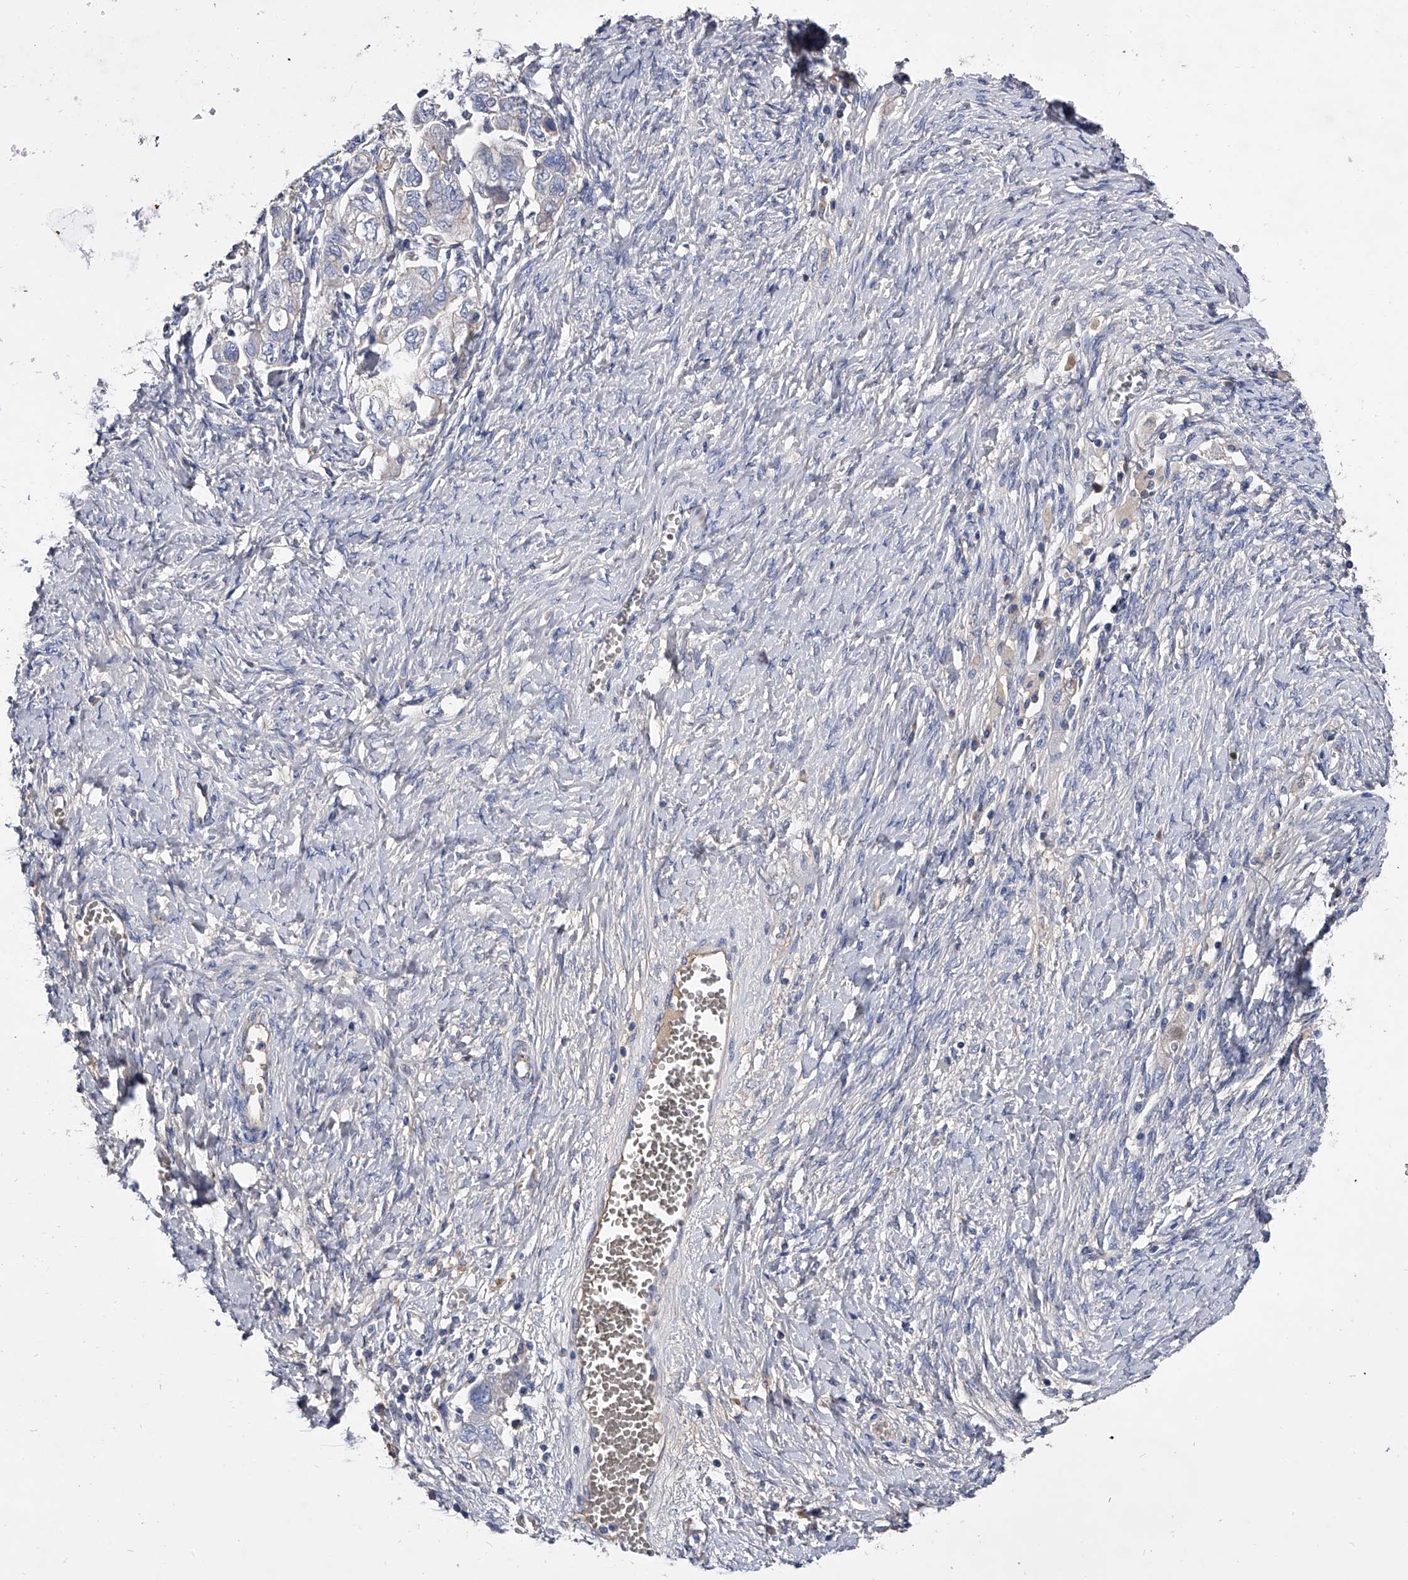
{"staining": {"intensity": "negative", "quantity": "none", "location": "none"}, "tissue": "ovarian cancer", "cell_type": "Tumor cells", "image_type": "cancer", "snomed": [{"axis": "morphology", "description": "Carcinoma, NOS"}, {"axis": "morphology", "description": "Cystadenocarcinoma, serous, NOS"}, {"axis": "topography", "description": "Ovary"}], "caption": "A high-resolution histopathology image shows IHC staining of ovarian cancer, which demonstrates no significant positivity in tumor cells. (DAB (3,3'-diaminobenzidine) IHC, high magnification).", "gene": "EFCAB7", "patient": {"sex": "female", "age": 69}}